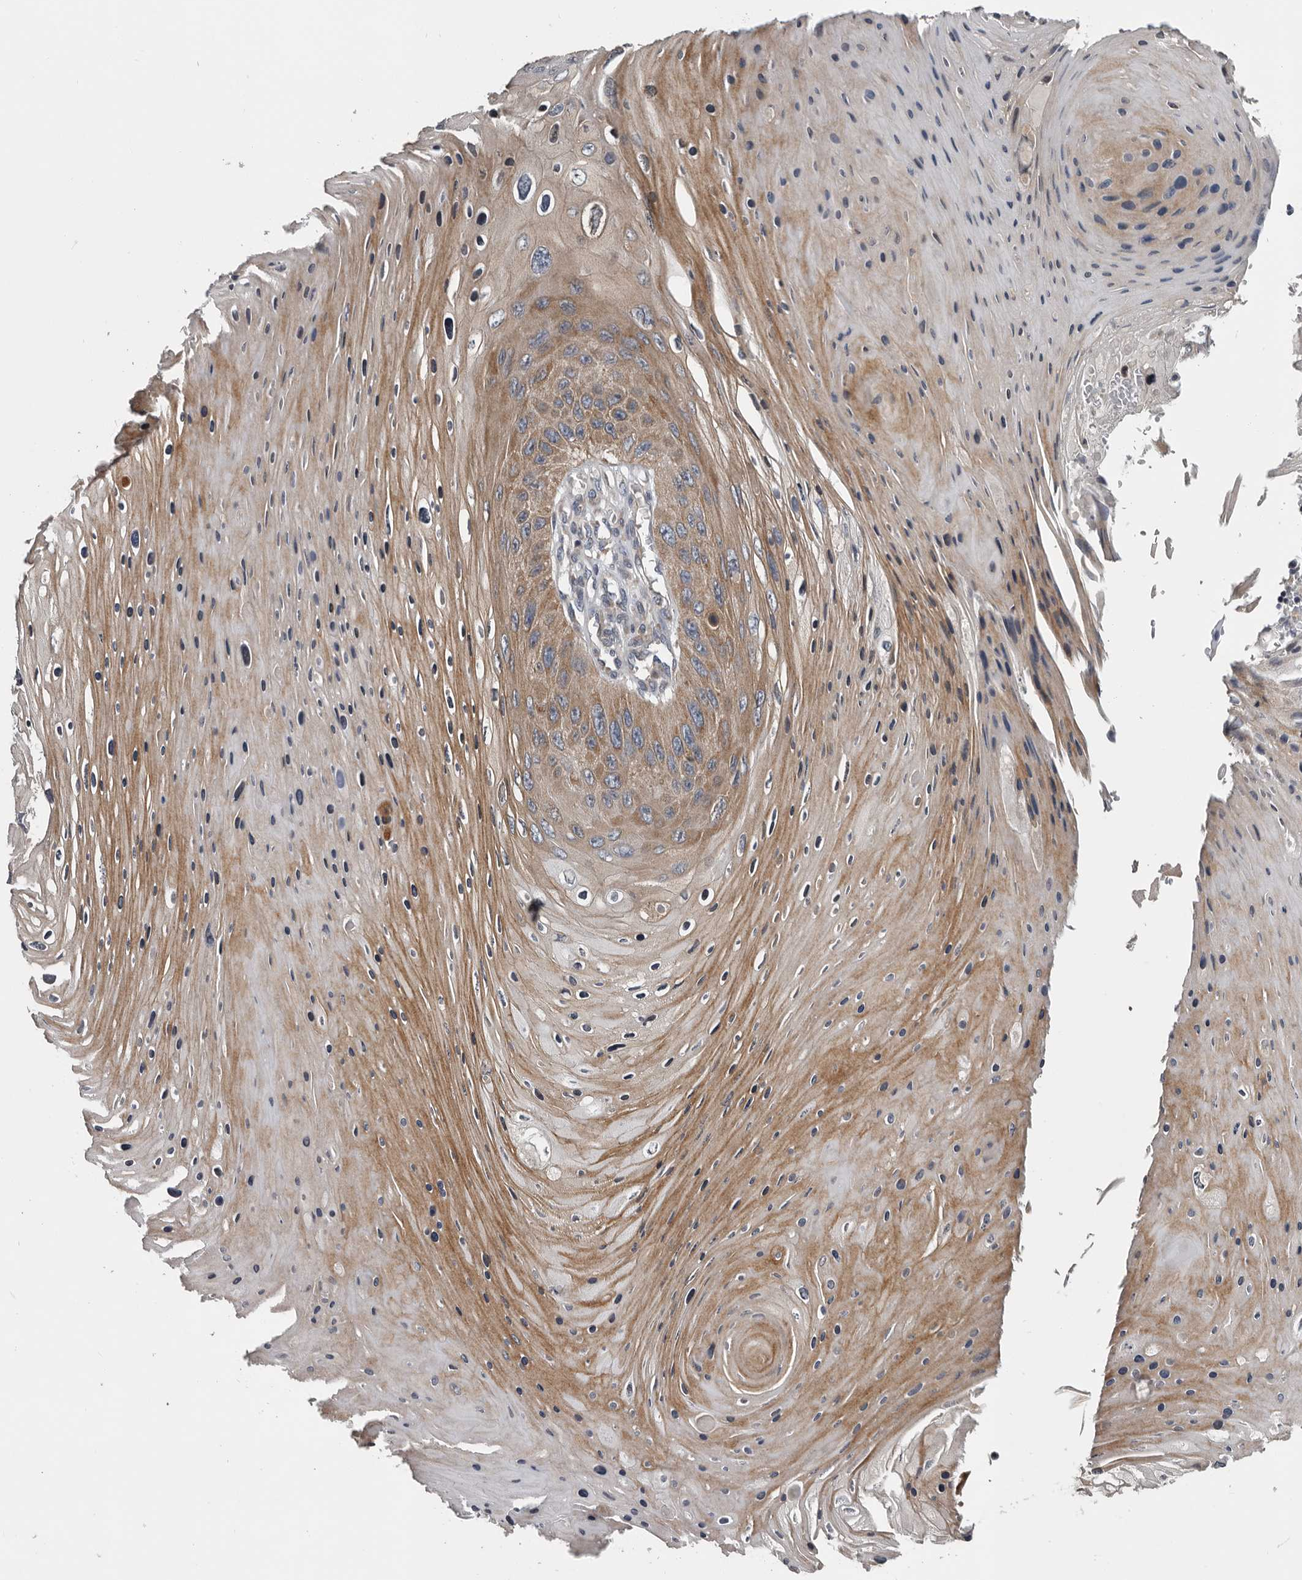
{"staining": {"intensity": "moderate", "quantity": ">75%", "location": "cytoplasmic/membranous"}, "tissue": "skin cancer", "cell_type": "Tumor cells", "image_type": "cancer", "snomed": [{"axis": "morphology", "description": "Squamous cell carcinoma, NOS"}, {"axis": "topography", "description": "Skin"}], "caption": "Skin cancer was stained to show a protein in brown. There is medium levels of moderate cytoplasmic/membranous expression in about >75% of tumor cells.", "gene": "TMEM199", "patient": {"sex": "female", "age": 88}}